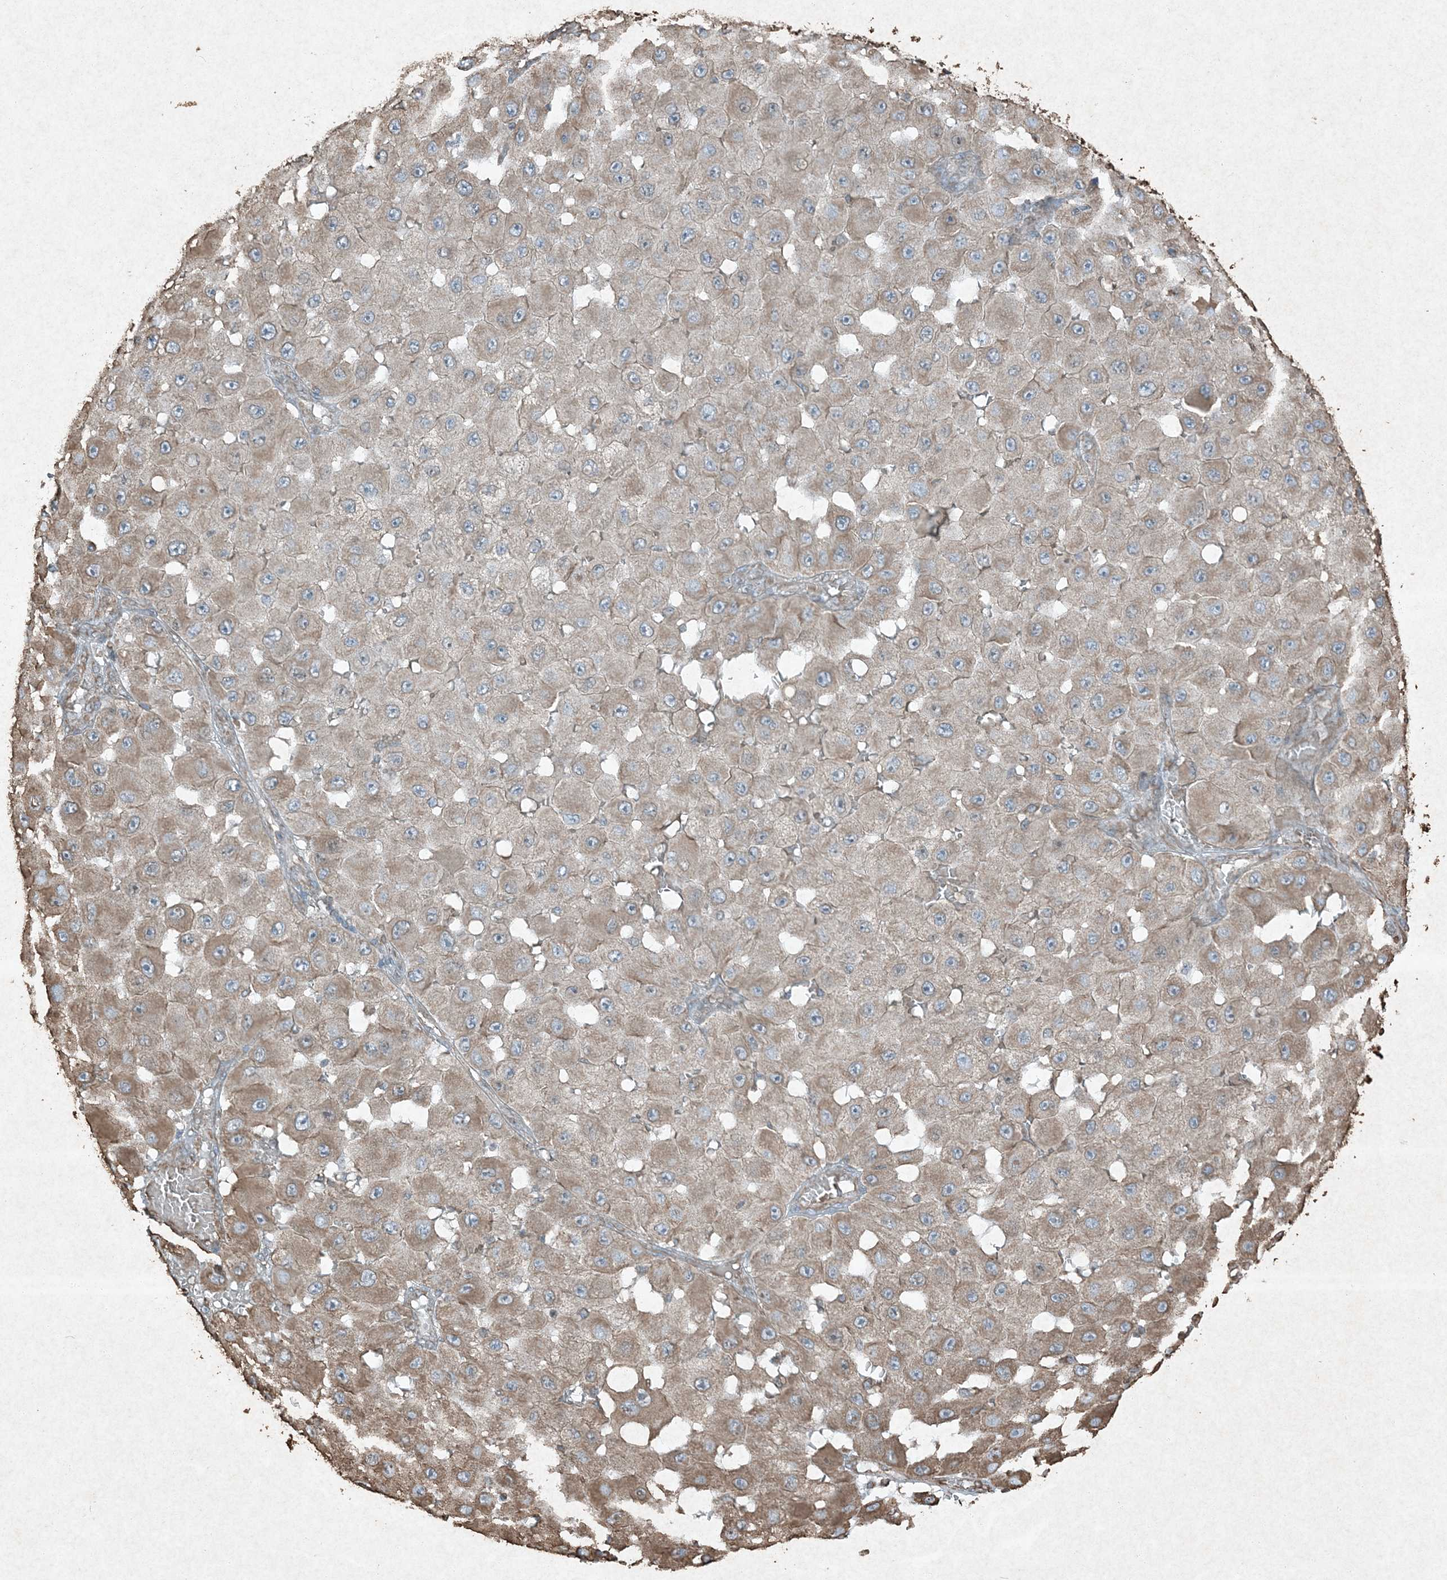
{"staining": {"intensity": "moderate", "quantity": "25%-75%", "location": "cytoplasmic/membranous"}, "tissue": "melanoma", "cell_type": "Tumor cells", "image_type": "cancer", "snomed": [{"axis": "morphology", "description": "Malignant melanoma, NOS"}, {"axis": "topography", "description": "Skin"}], "caption": "Malignant melanoma stained for a protein (brown) demonstrates moderate cytoplasmic/membranous positive positivity in approximately 25%-75% of tumor cells.", "gene": "RYK", "patient": {"sex": "female", "age": 81}}